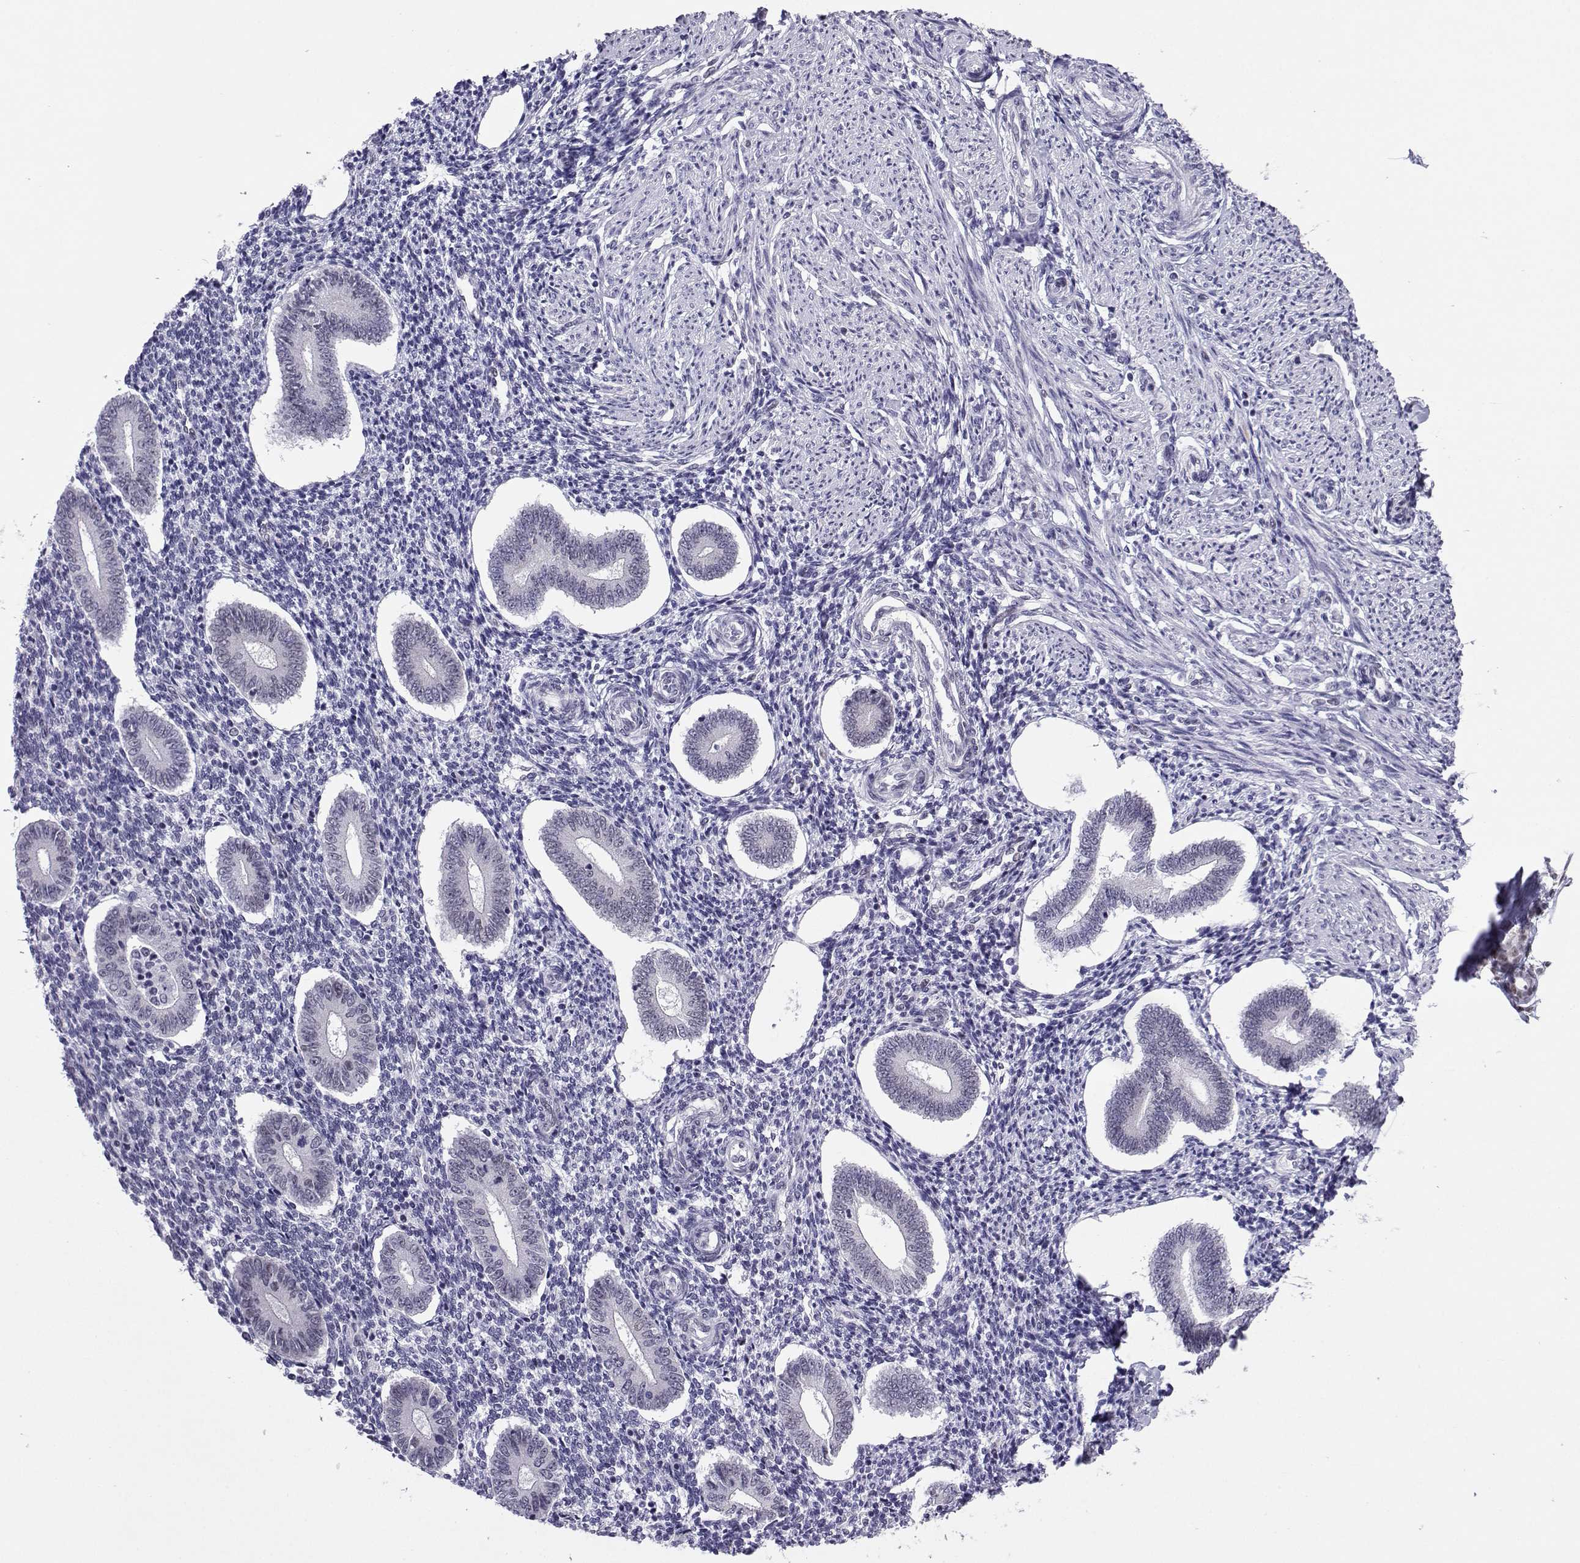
{"staining": {"intensity": "negative", "quantity": "none", "location": "none"}, "tissue": "endometrium", "cell_type": "Cells in endometrial stroma", "image_type": "normal", "snomed": [{"axis": "morphology", "description": "Normal tissue, NOS"}, {"axis": "topography", "description": "Endometrium"}], "caption": "Immunohistochemistry micrograph of unremarkable human endometrium stained for a protein (brown), which exhibits no expression in cells in endometrial stroma. (IHC, brightfield microscopy, high magnification).", "gene": "LORICRIN", "patient": {"sex": "female", "age": 40}}